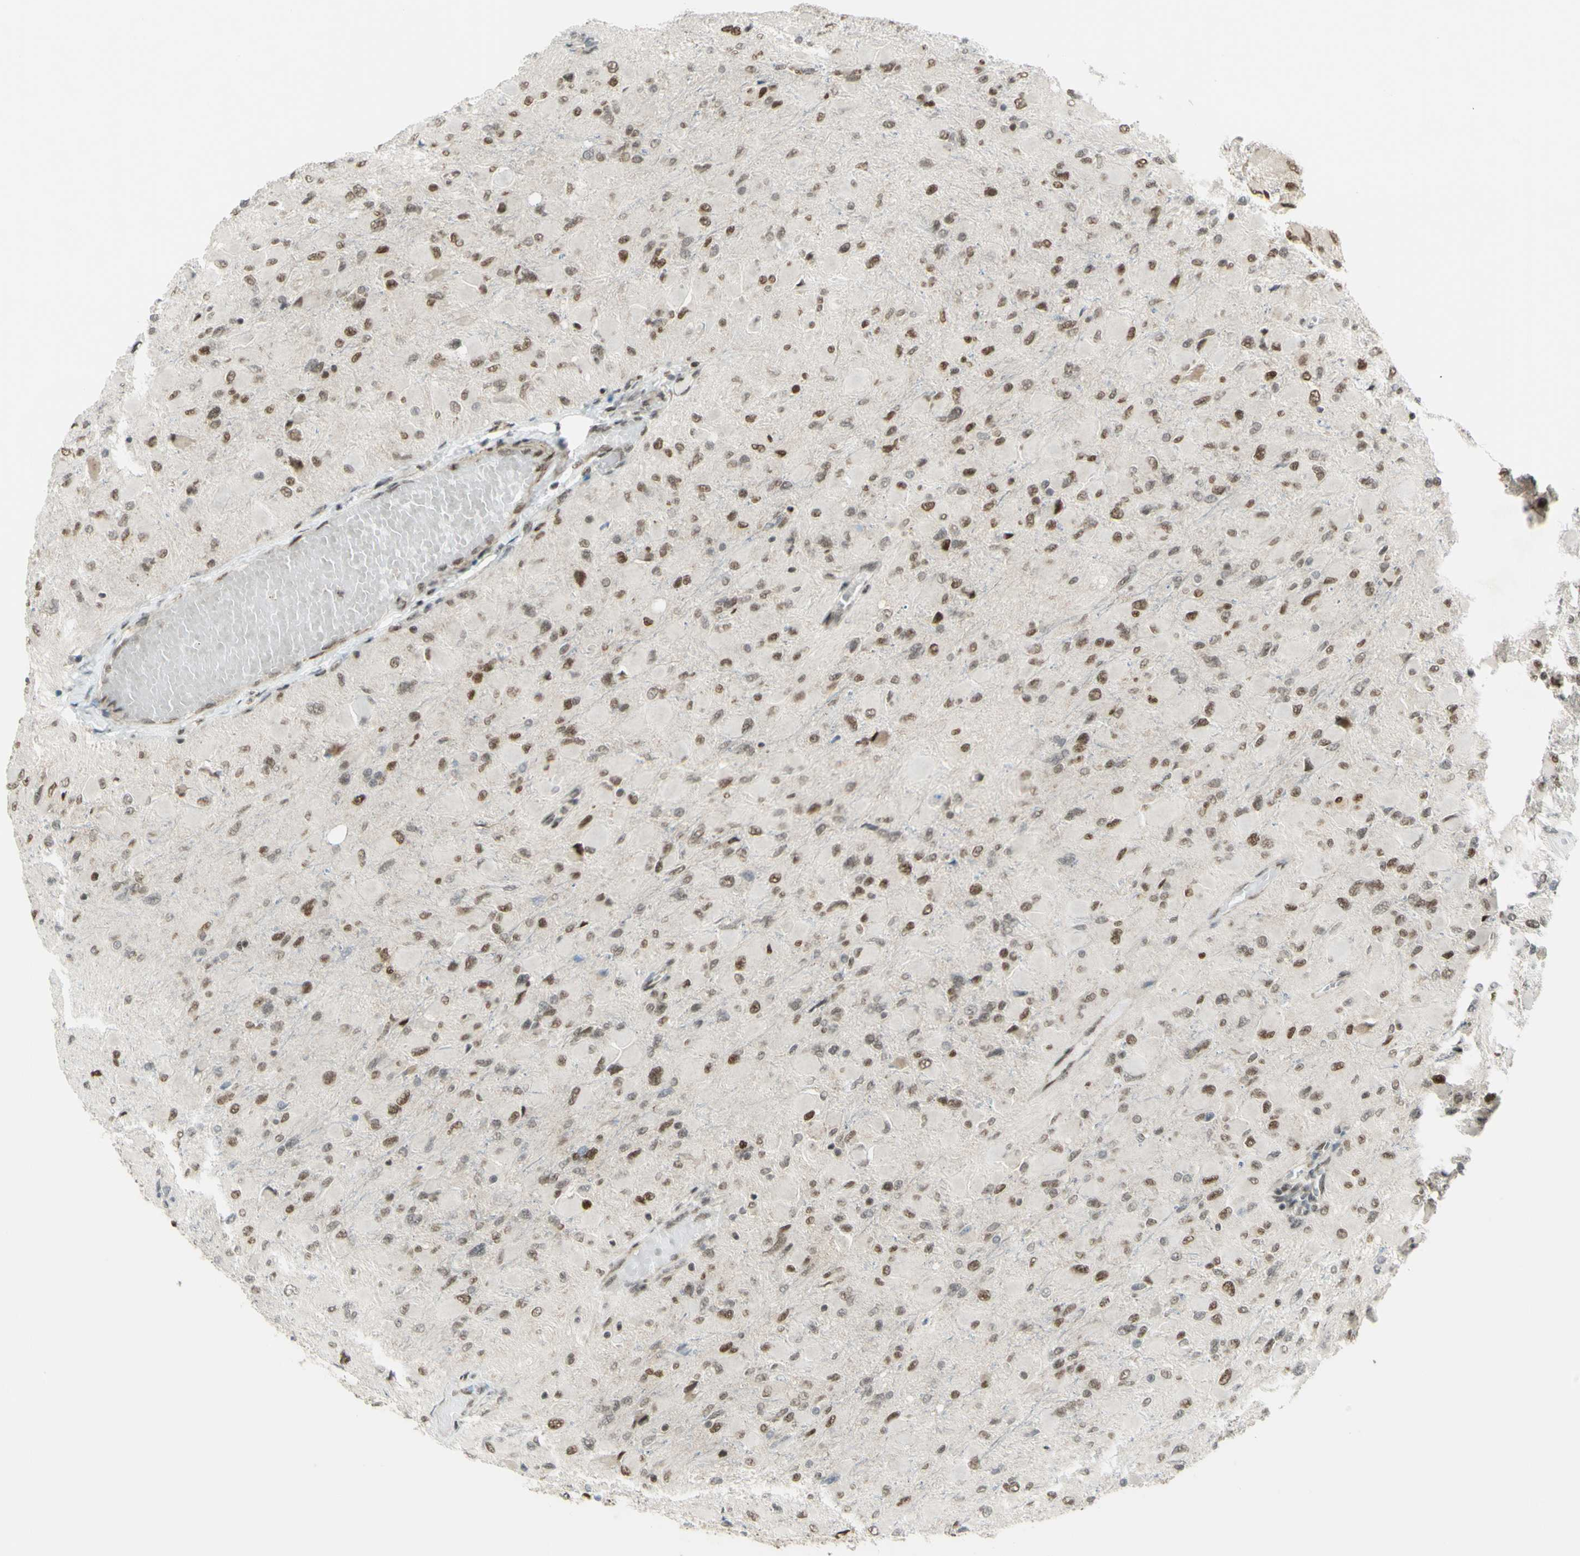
{"staining": {"intensity": "moderate", "quantity": ">75%", "location": "nuclear"}, "tissue": "glioma", "cell_type": "Tumor cells", "image_type": "cancer", "snomed": [{"axis": "morphology", "description": "Glioma, malignant, High grade"}, {"axis": "topography", "description": "Cerebral cortex"}], "caption": "Tumor cells show medium levels of moderate nuclear expression in about >75% of cells in glioma.", "gene": "ZMYM6", "patient": {"sex": "female", "age": 36}}